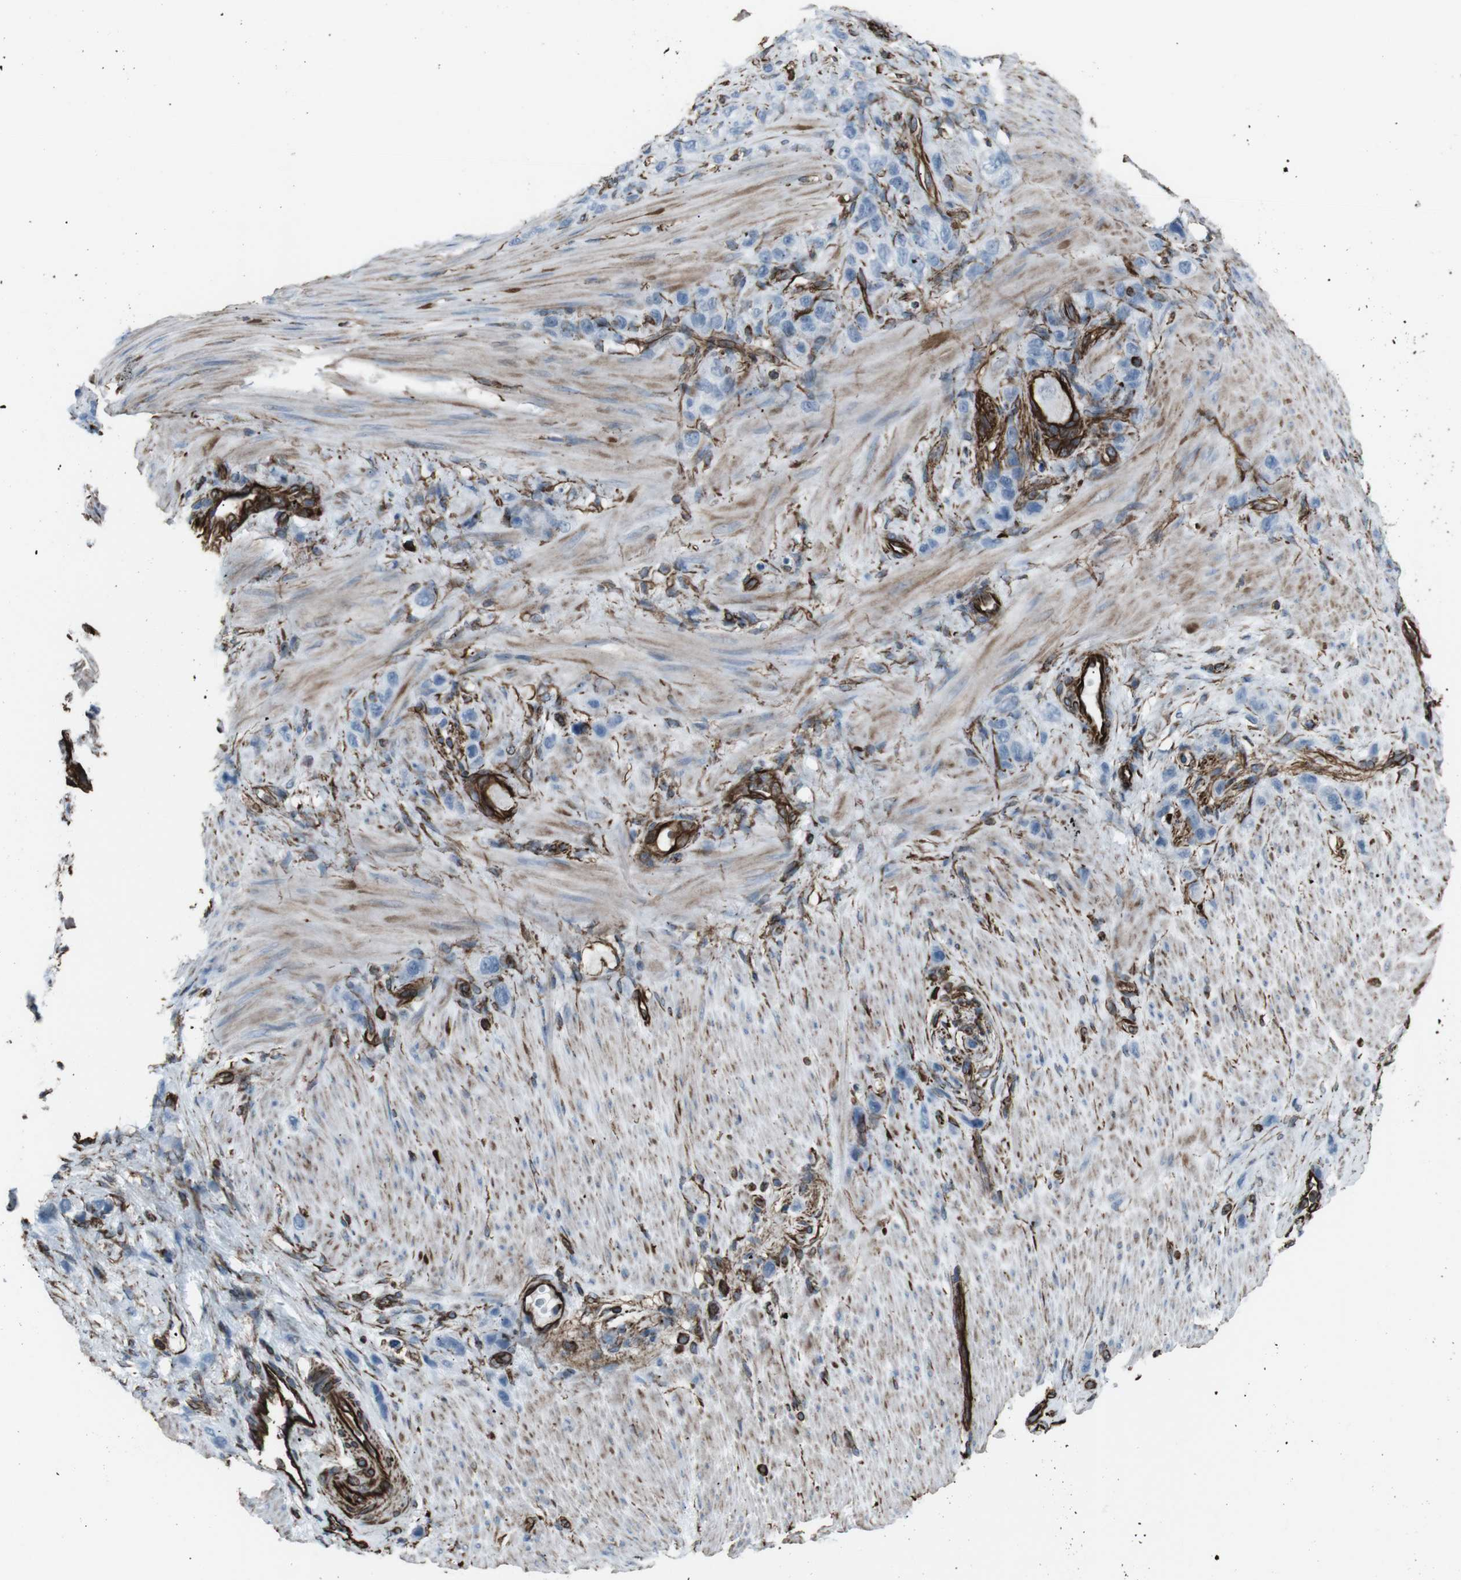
{"staining": {"intensity": "negative", "quantity": "none", "location": "none"}, "tissue": "stomach cancer", "cell_type": "Tumor cells", "image_type": "cancer", "snomed": [{"axis": "morphology", "description": "Adenocarcinoma, NOS"}, {"axis": "morphology", "description": "Adenocarcinoma, High grade"}, {"axis": "topography", "description": "Stomach, upper"}, {"axis": "topography", "description": "Stomach, lower"}], "caption": "Image shows no protein positivity in tumor cells of stomach adenocarcinoma tissue.", "gene": "ZDHHC6", "patient": {"sex": "female", "age": 65}}